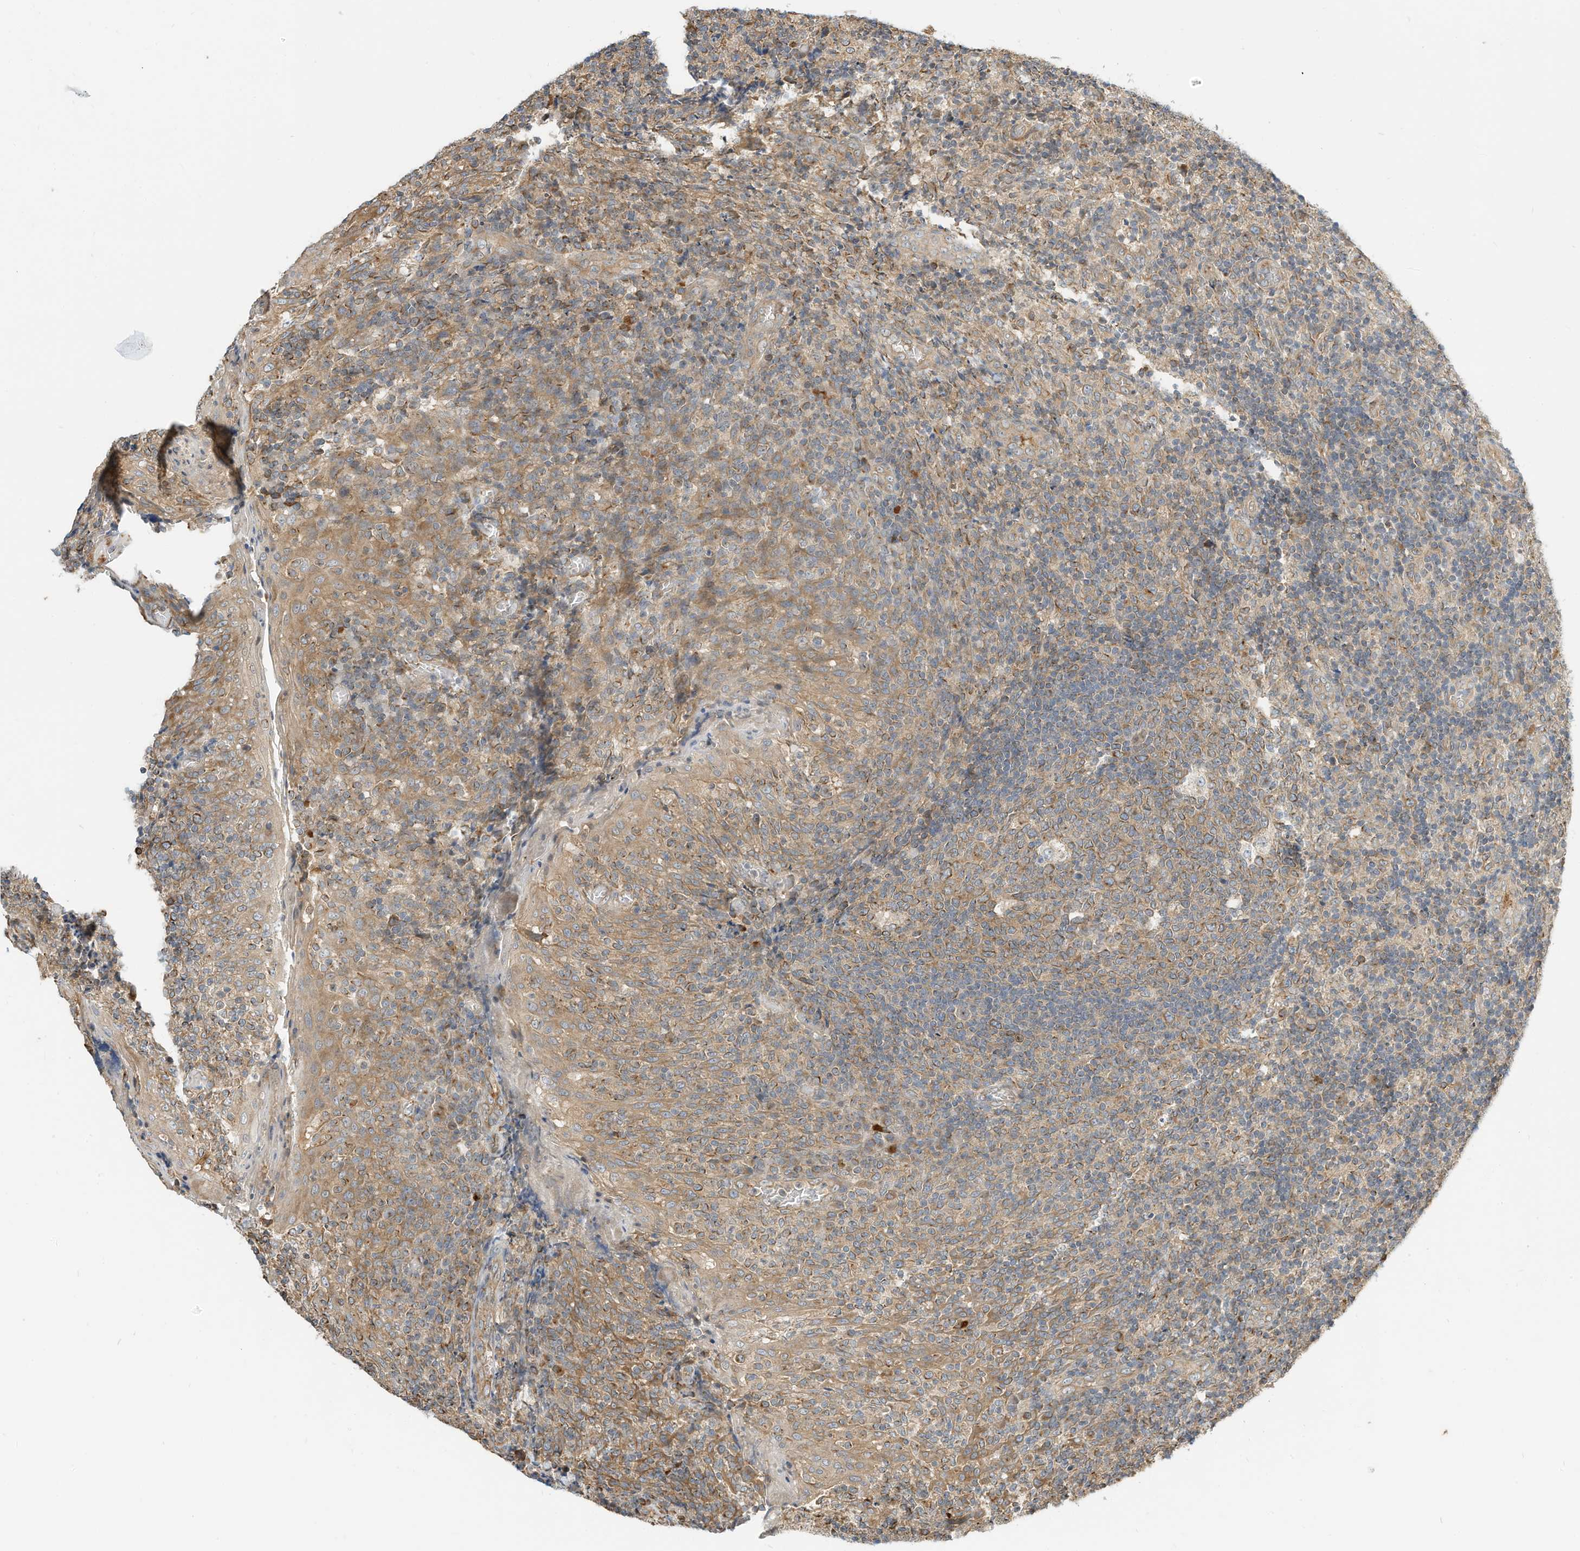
{"staining": {"intensity": "weak", "quantity": "25%-75%", "location": "cytoplasmic/membranous"}, "tissue": "tonsil", "cell_type": "Germinal center cells", "image_type": "normal", "snomed": [{"axis": "morphology", "description": "Normal tissue, NOS"}, {"axis": "topography", "description": "Tonsil"}], "caption": "A brown stain labels weak cytoplasmic/membranous expression of a protein in germinal center cells of normal tonsil.", "gene": "OFD1", "patient": {"sex": "female", "age": 19}}